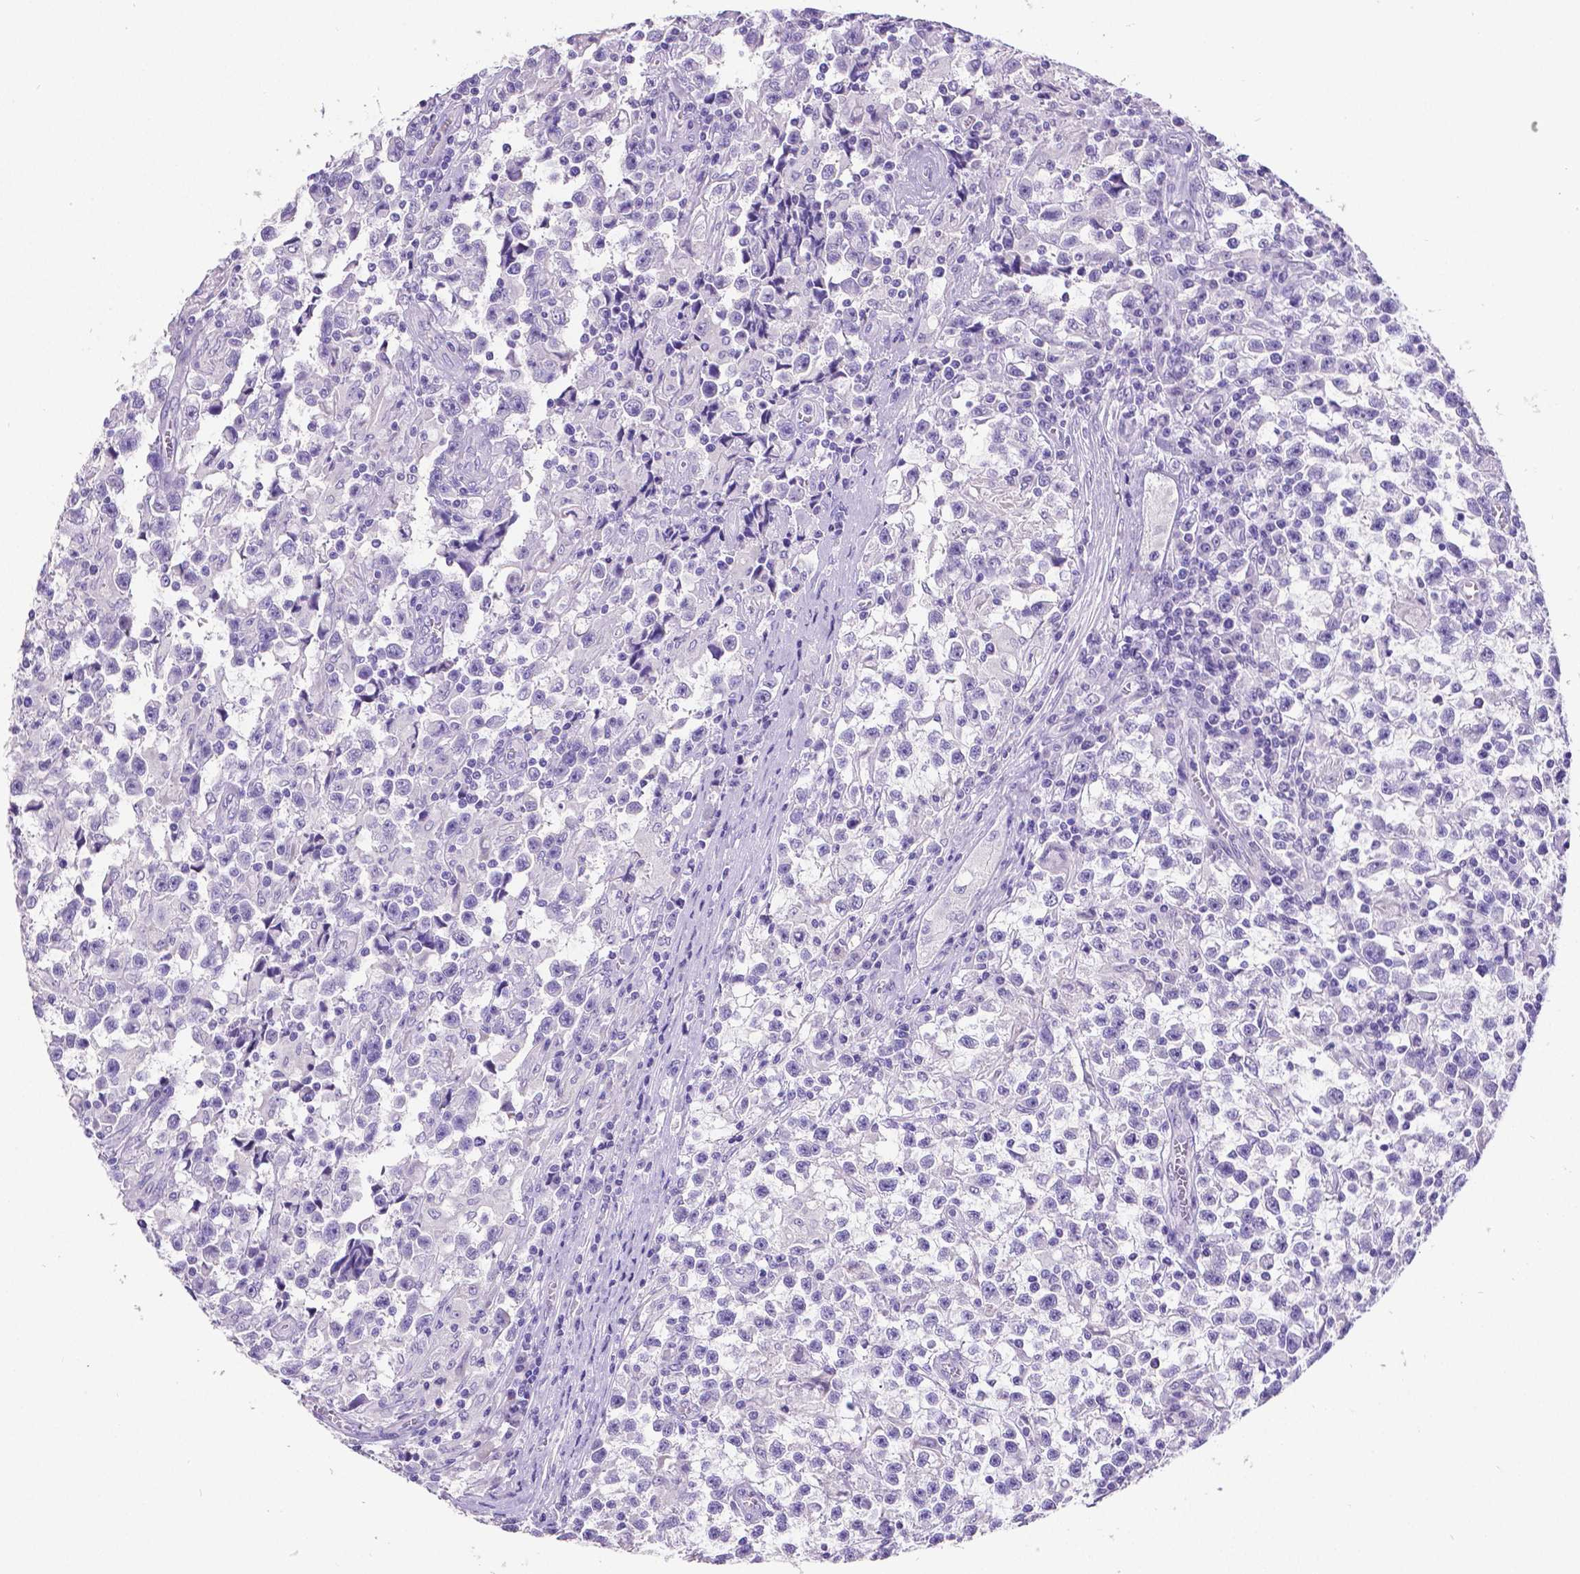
{"staining": {"intensity": "negative", "quantity": "none", "location": "none"}, "tissue": "testis cancer", "cell_type": "Tumor cells", "image_type": "cancer", "snomed": [{"axis": "morphology", "description": "Seminoma, NOS"}, {"axis": "topography", "description": "Testis"}], "caption": "Immunohistochemical staining of human seminoma (testis) shows no significant staining in tumor cells. Brightfield microscopy of immunohistochemistry (IHC) stained with DAB (brown) and hematoxylin (blue), captured at high magnification.", "gene": "SATB2", "patient": {"sex": "male", "age": 31}}